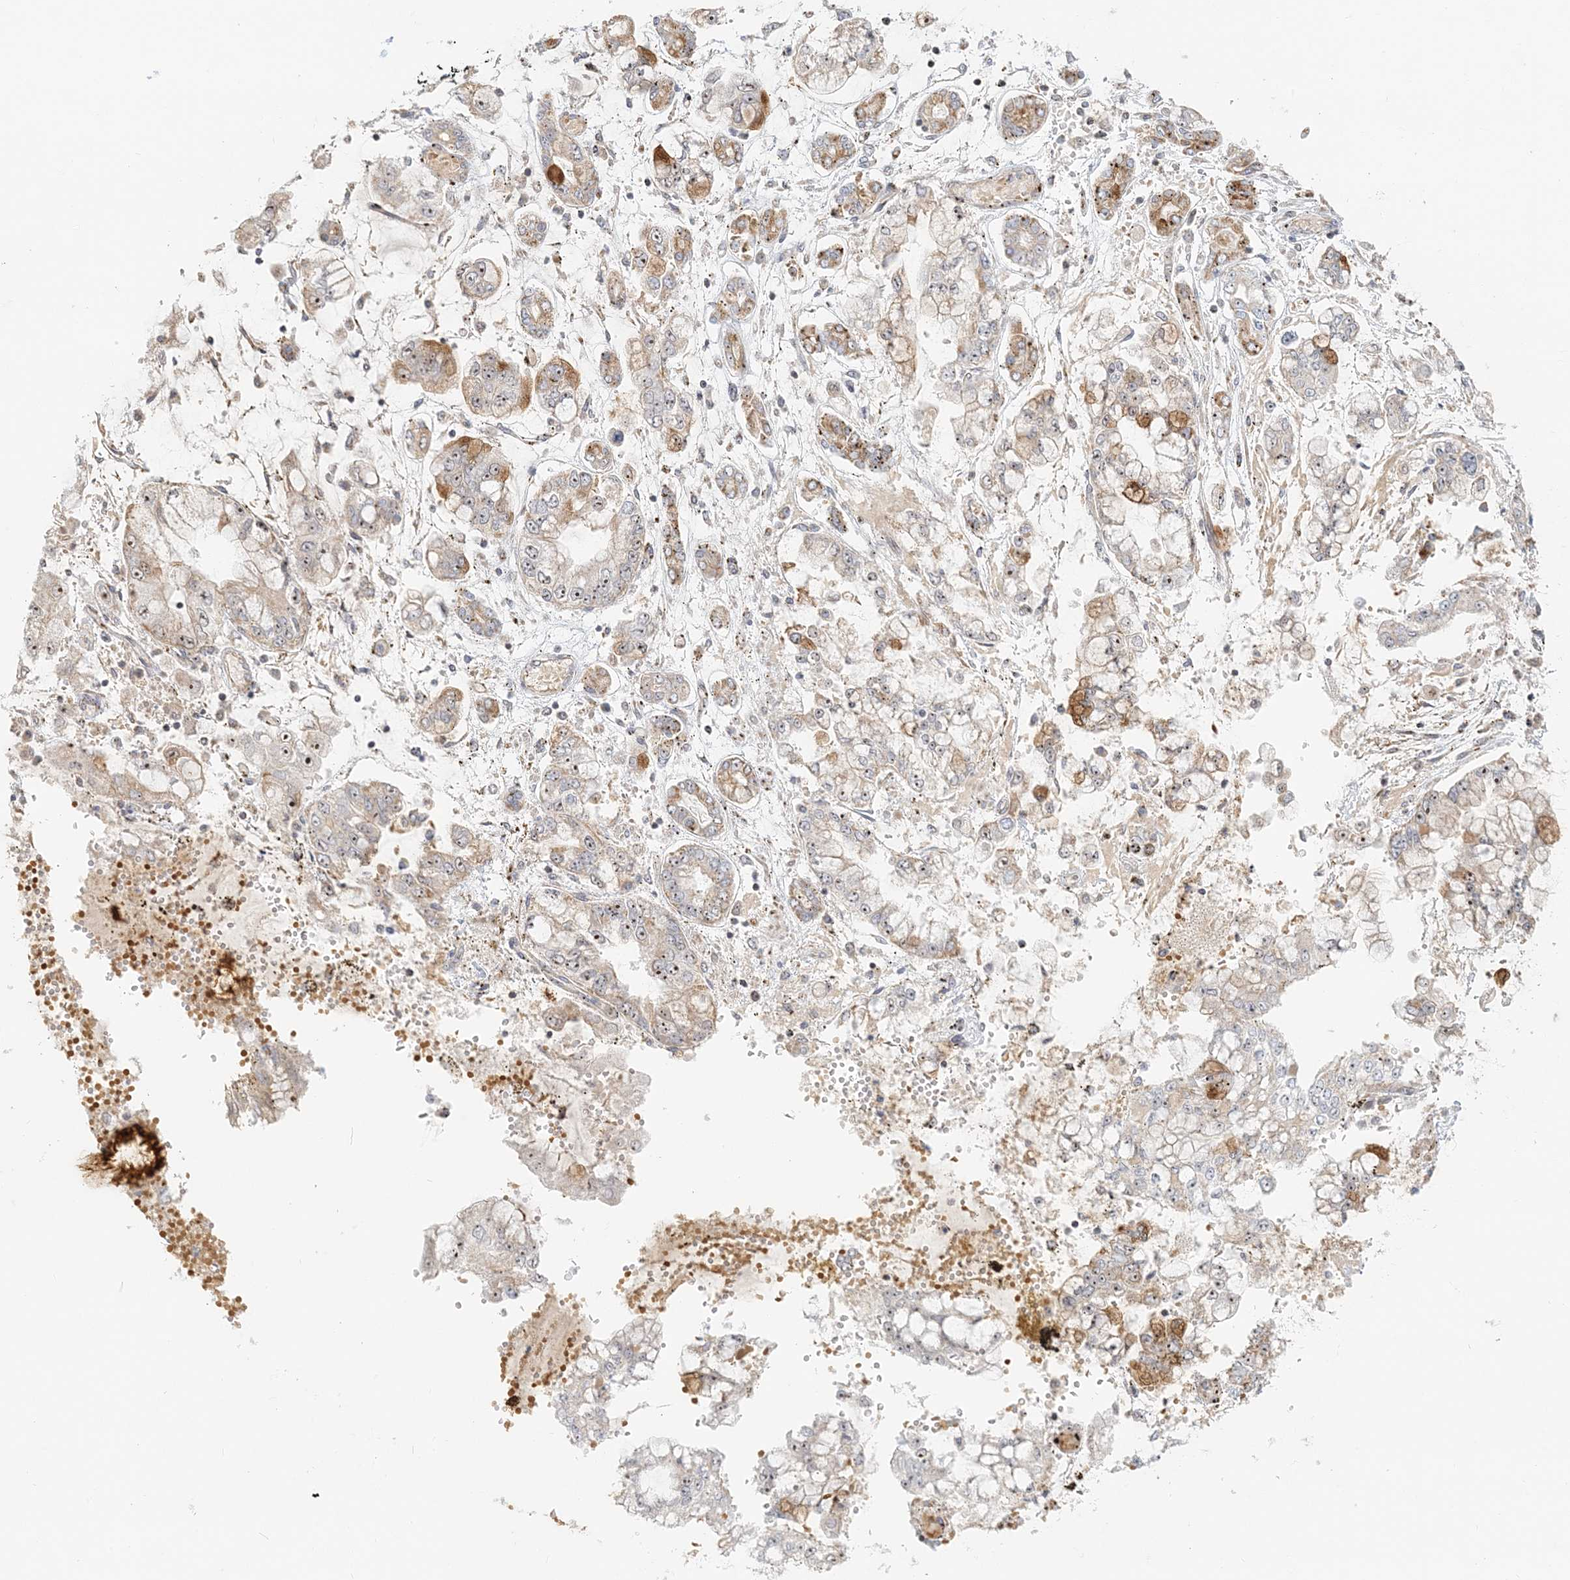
{"staining": {"intensity": "moderate", "quantity": "25%-75%", "location": "cytoplasmic/membranous,nuclear"}, "tissue": "stomach cancer", "cell_type": "Tumor cells", "image_type": "cancer", "snomed": [{"axis": "morphology", "description": "Normal tissue, NOS"}, {"axis": "morphology", "description": "Adenocarcinoma, NOS"}, {"axis": "topography", "description": "Stomach, upper"}, {"axis": "topography", "description": "Stomach"}], "caption": "A brown stain highlights moderate cytoplasmic/membranous and nuclear staining of a protein in stomach cancer (adenocarcinoma) tumor cells.", "gene": "UBE2F", "patient": {"sex": "male", "age": 76}}